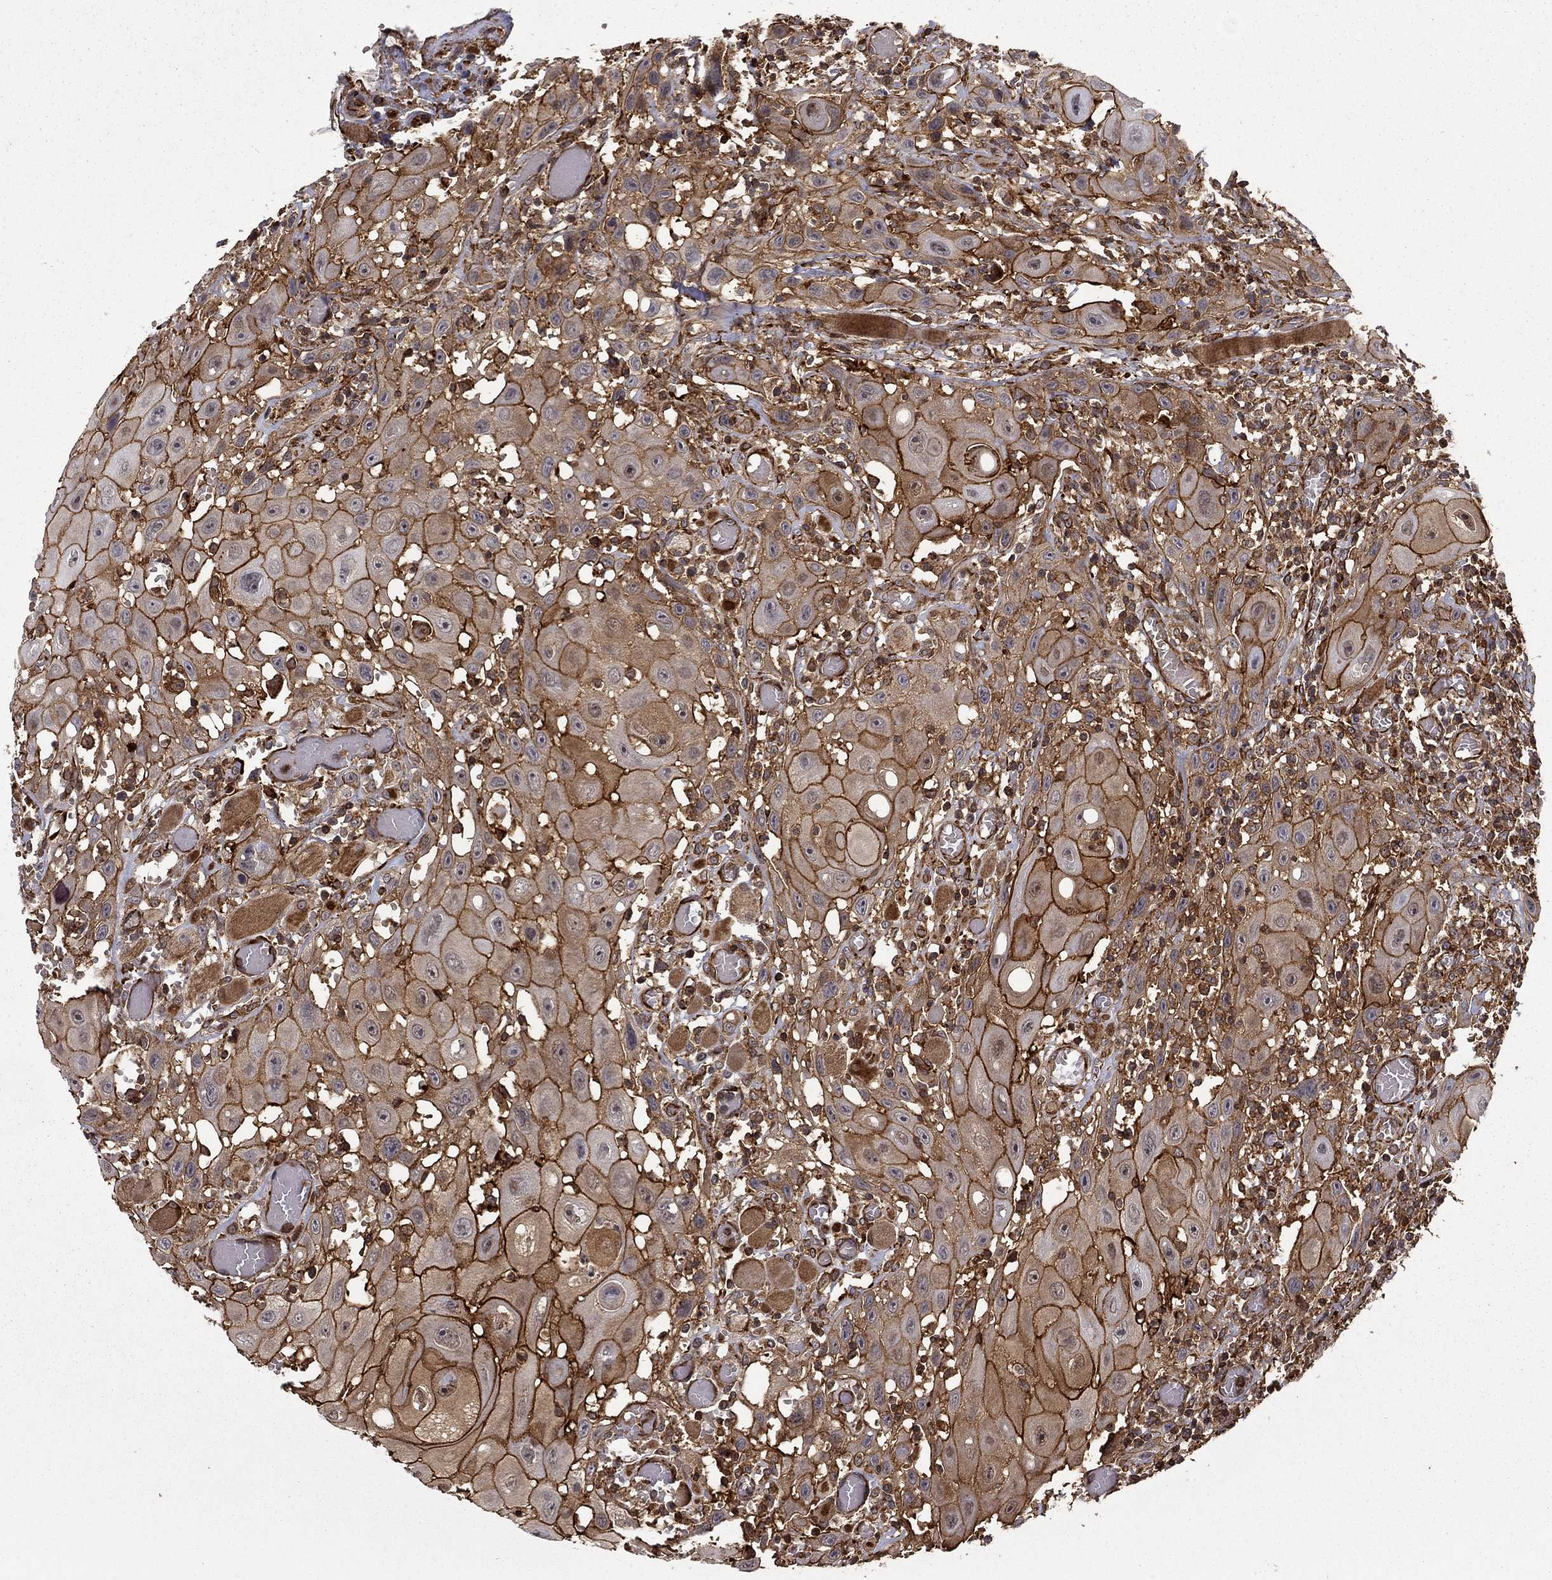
{"staining": {"intensity": "strong", "quantity": "25%-75%", "location": "cytoplasmic/membranous"}, "tissue": "head and neck cancer", "cell_type": "Tumor cells", "image_type": "cancer", "snomed": [{"axis": "morphology", "description": "Normal tissue, NOS"}, {"axis": "morphology", "description": "Squamous cell carcinoma, NOS"}, {"axis": "topography", "description": "Oral tissue"}, {"axis": "topography", "description": "Head-Neck"}], "caption": "Immunohistochemical staining of squamous cell carcinoma (head and neck) demonstrates high levels of strong cytoplasmic/membranous expression in approximately 25%-75% of tumor cells.", "gene": "ADM", "patient": {"sex": "male", "age": 71}}